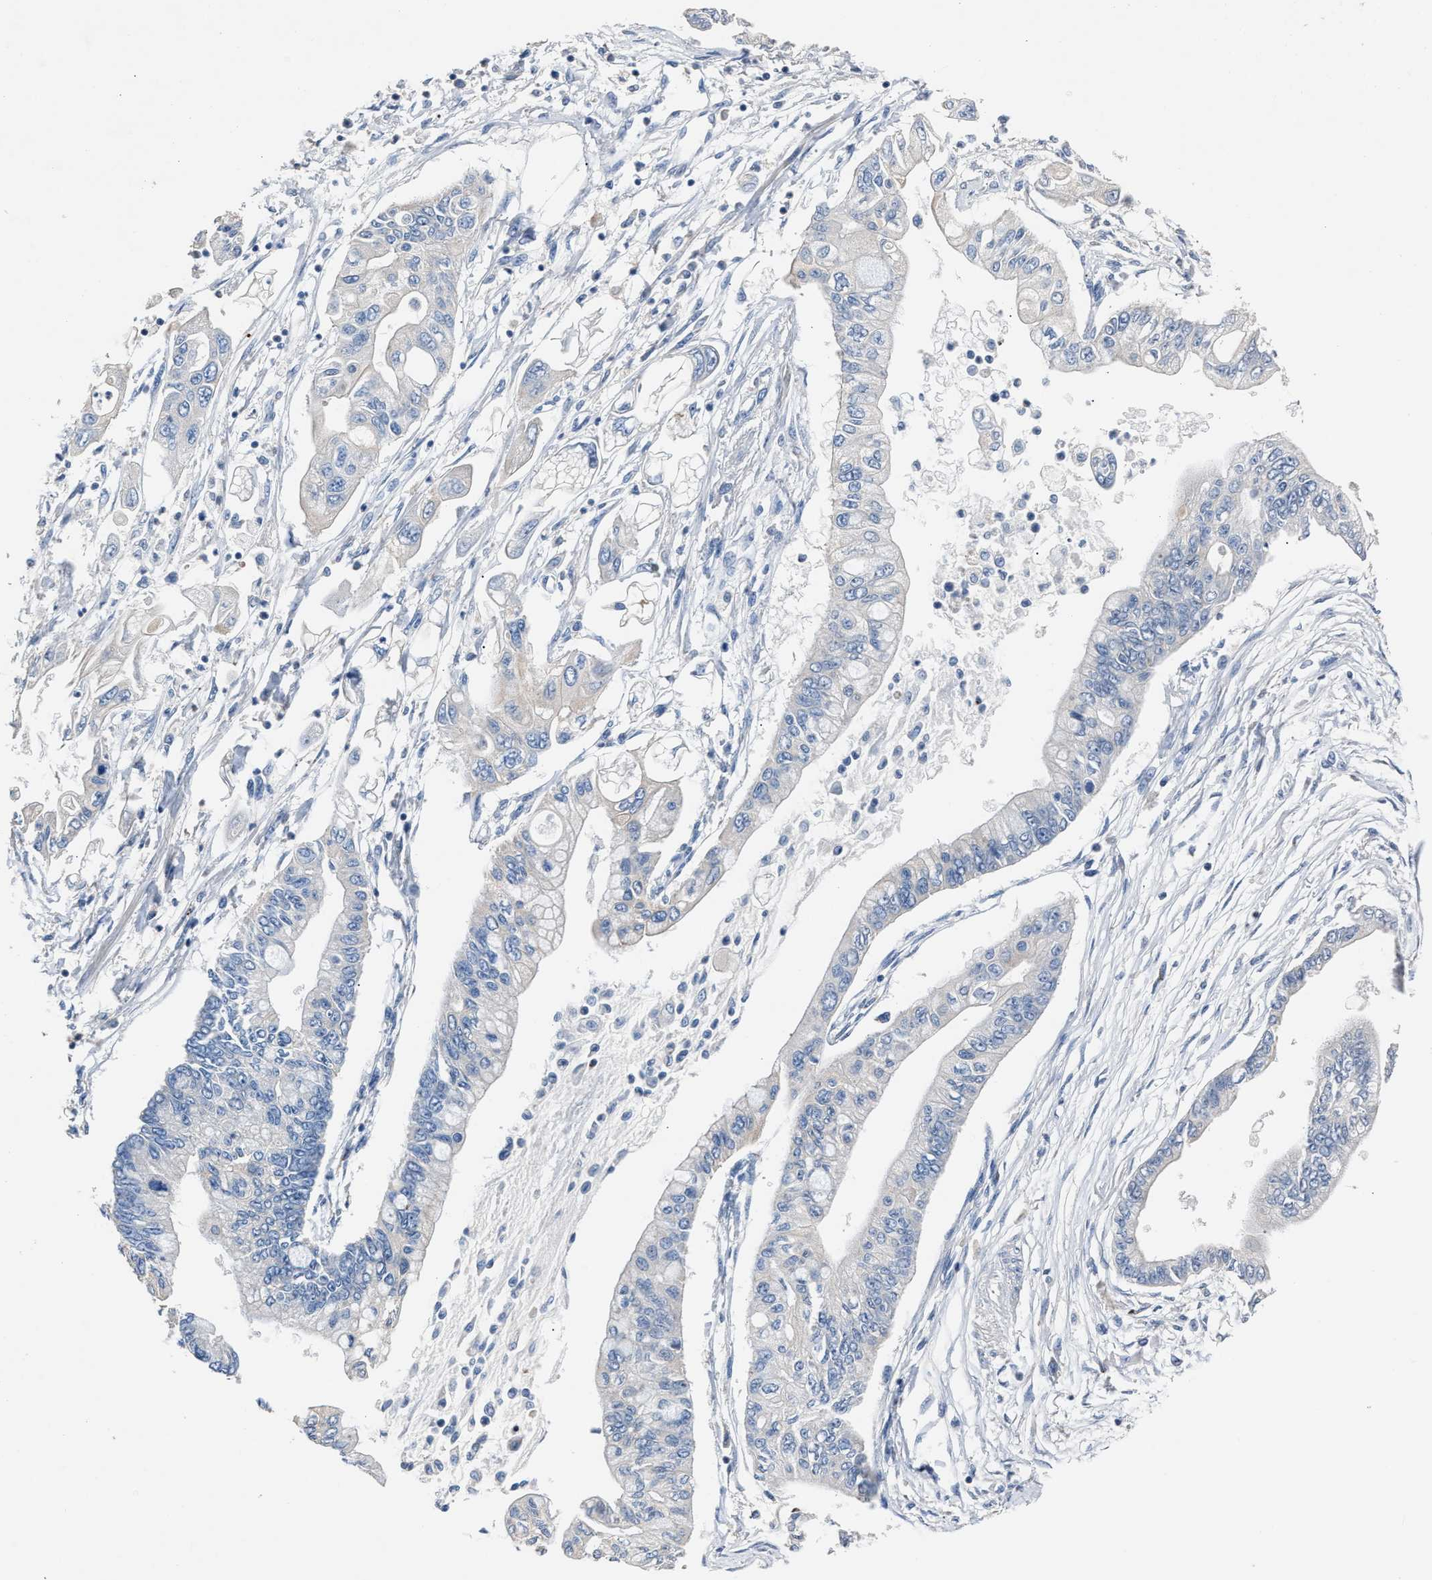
{"staining": {"intensity": "moderate", "quantity": "<25%", "location": "cytoplasmic/membranous"}, "tissue": "pancreatic cancer", "cell_type": "Tumor cells", "image_type": "cancer", "snomed": [{"axis": "morphology", "description": "Adenocarcinoma, NOS"}, {"axis": "topography", "description": "Pancreas"}], "caption": "The micrograph exhibits staining of pancreatic adenocarcinoma, revealing moderate cytoplasmic/membranous protein expression (brown color) within tumor cells.", "gene": "DNAJC24", "patient": {"sex": "female", "age": 77}}